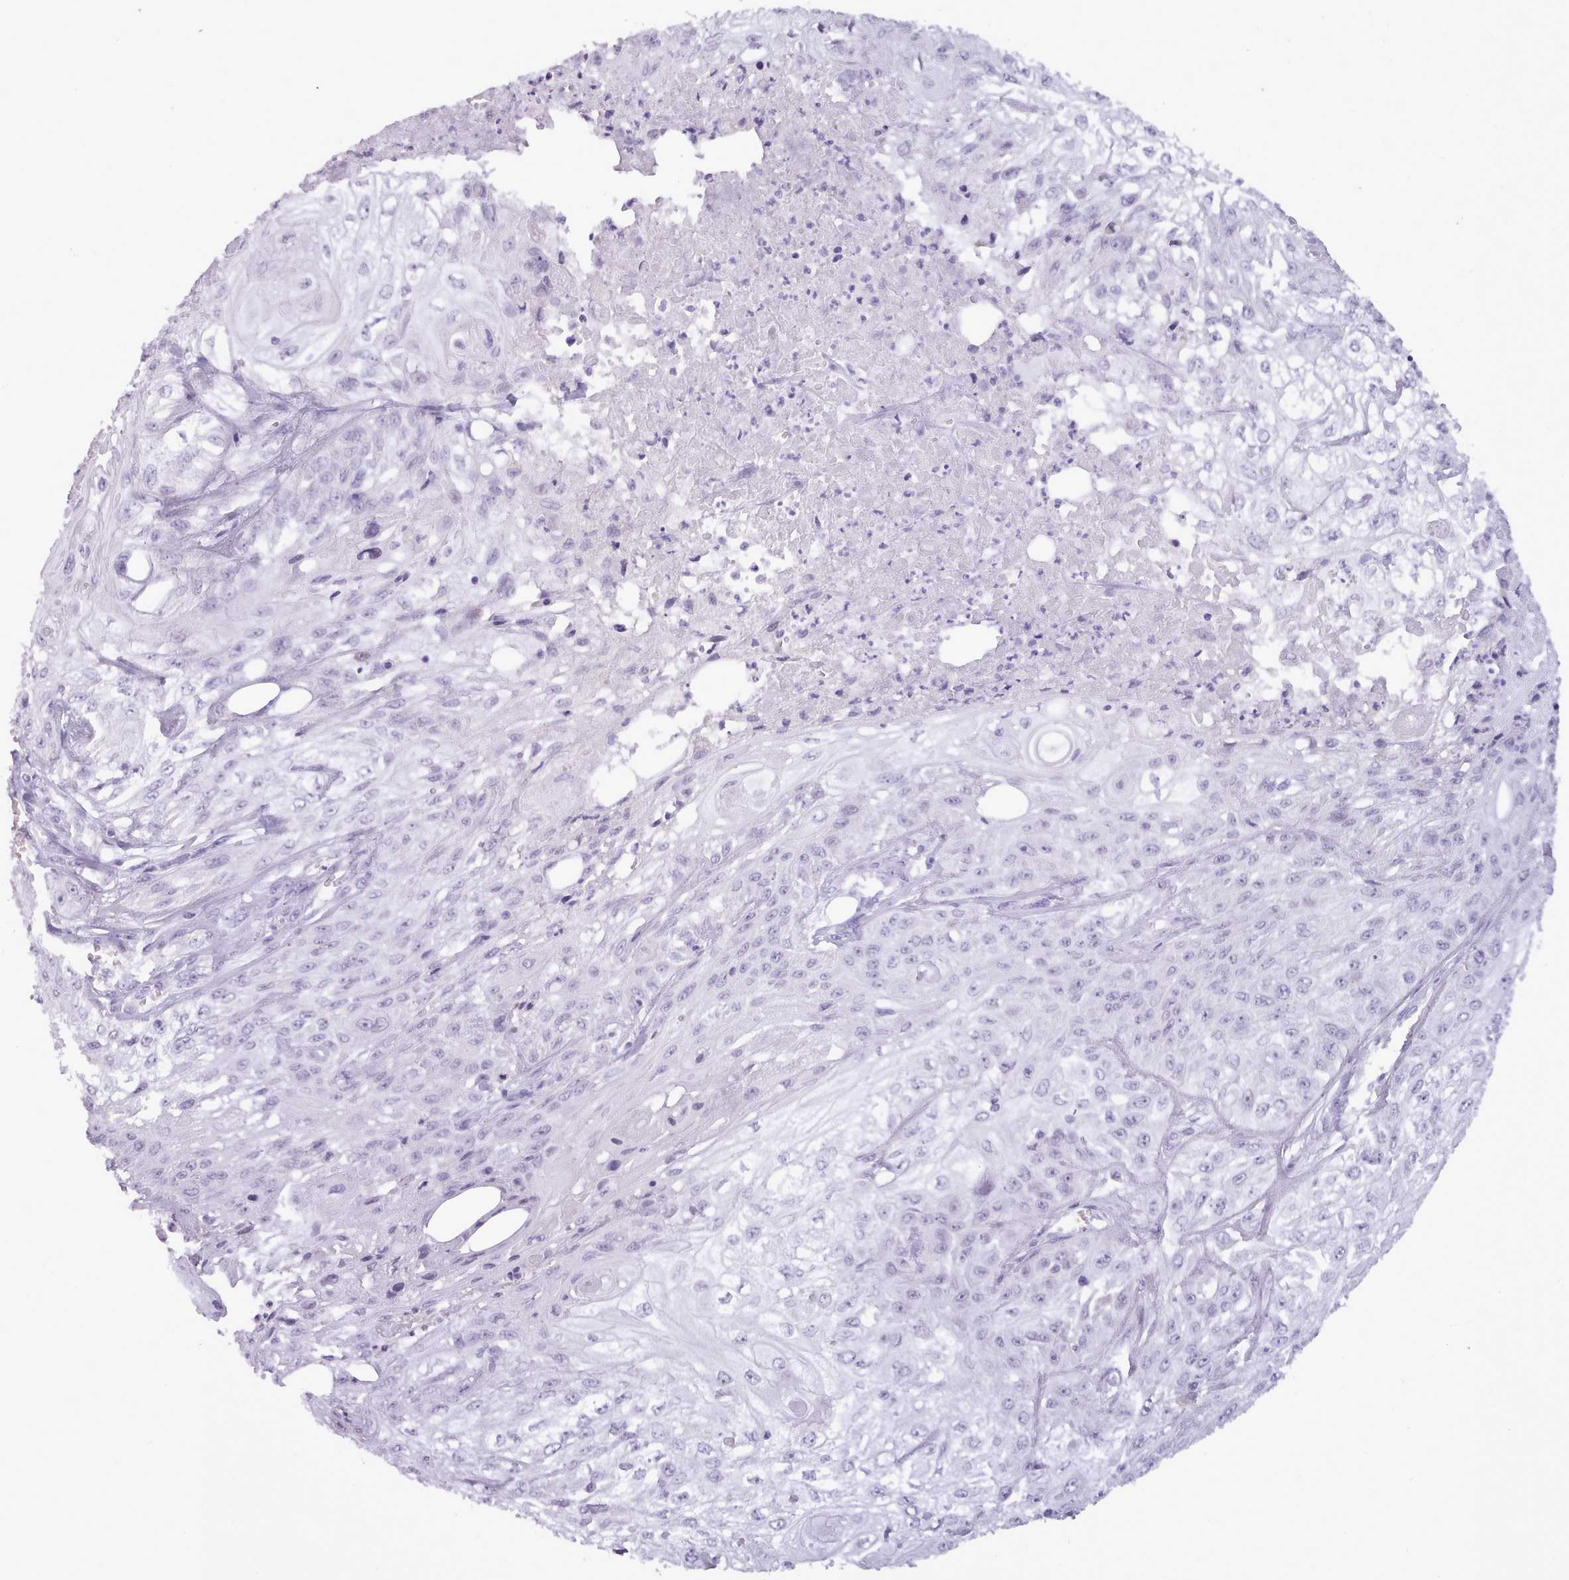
{"staining": {"intensity": "negative", "quantity": "none", "location": "none"}, "tissue": "skin cancer", "cell_type": "Tumor cells", "image_type": "cancer", "snomed": [{"axis": "morphology", "description": "Squamous cell carcinoma, NOS"}, {"axis": "morphology", "description": "Squamous cell carcinoma, metastatic, NOS"}, {"axis": "topography", "description": "Skin"}, {"axis": "topography", "description": "Lymph node"}], "caption": "An IHC photomicrograph of skin metastatic squamous cell carcinoma is shown. There is no staining in tumor cells of skin metastatic squamous cell carcinoma.", "gene": "BDKRB2", "patient": {"sex": "male", "age": 75}}